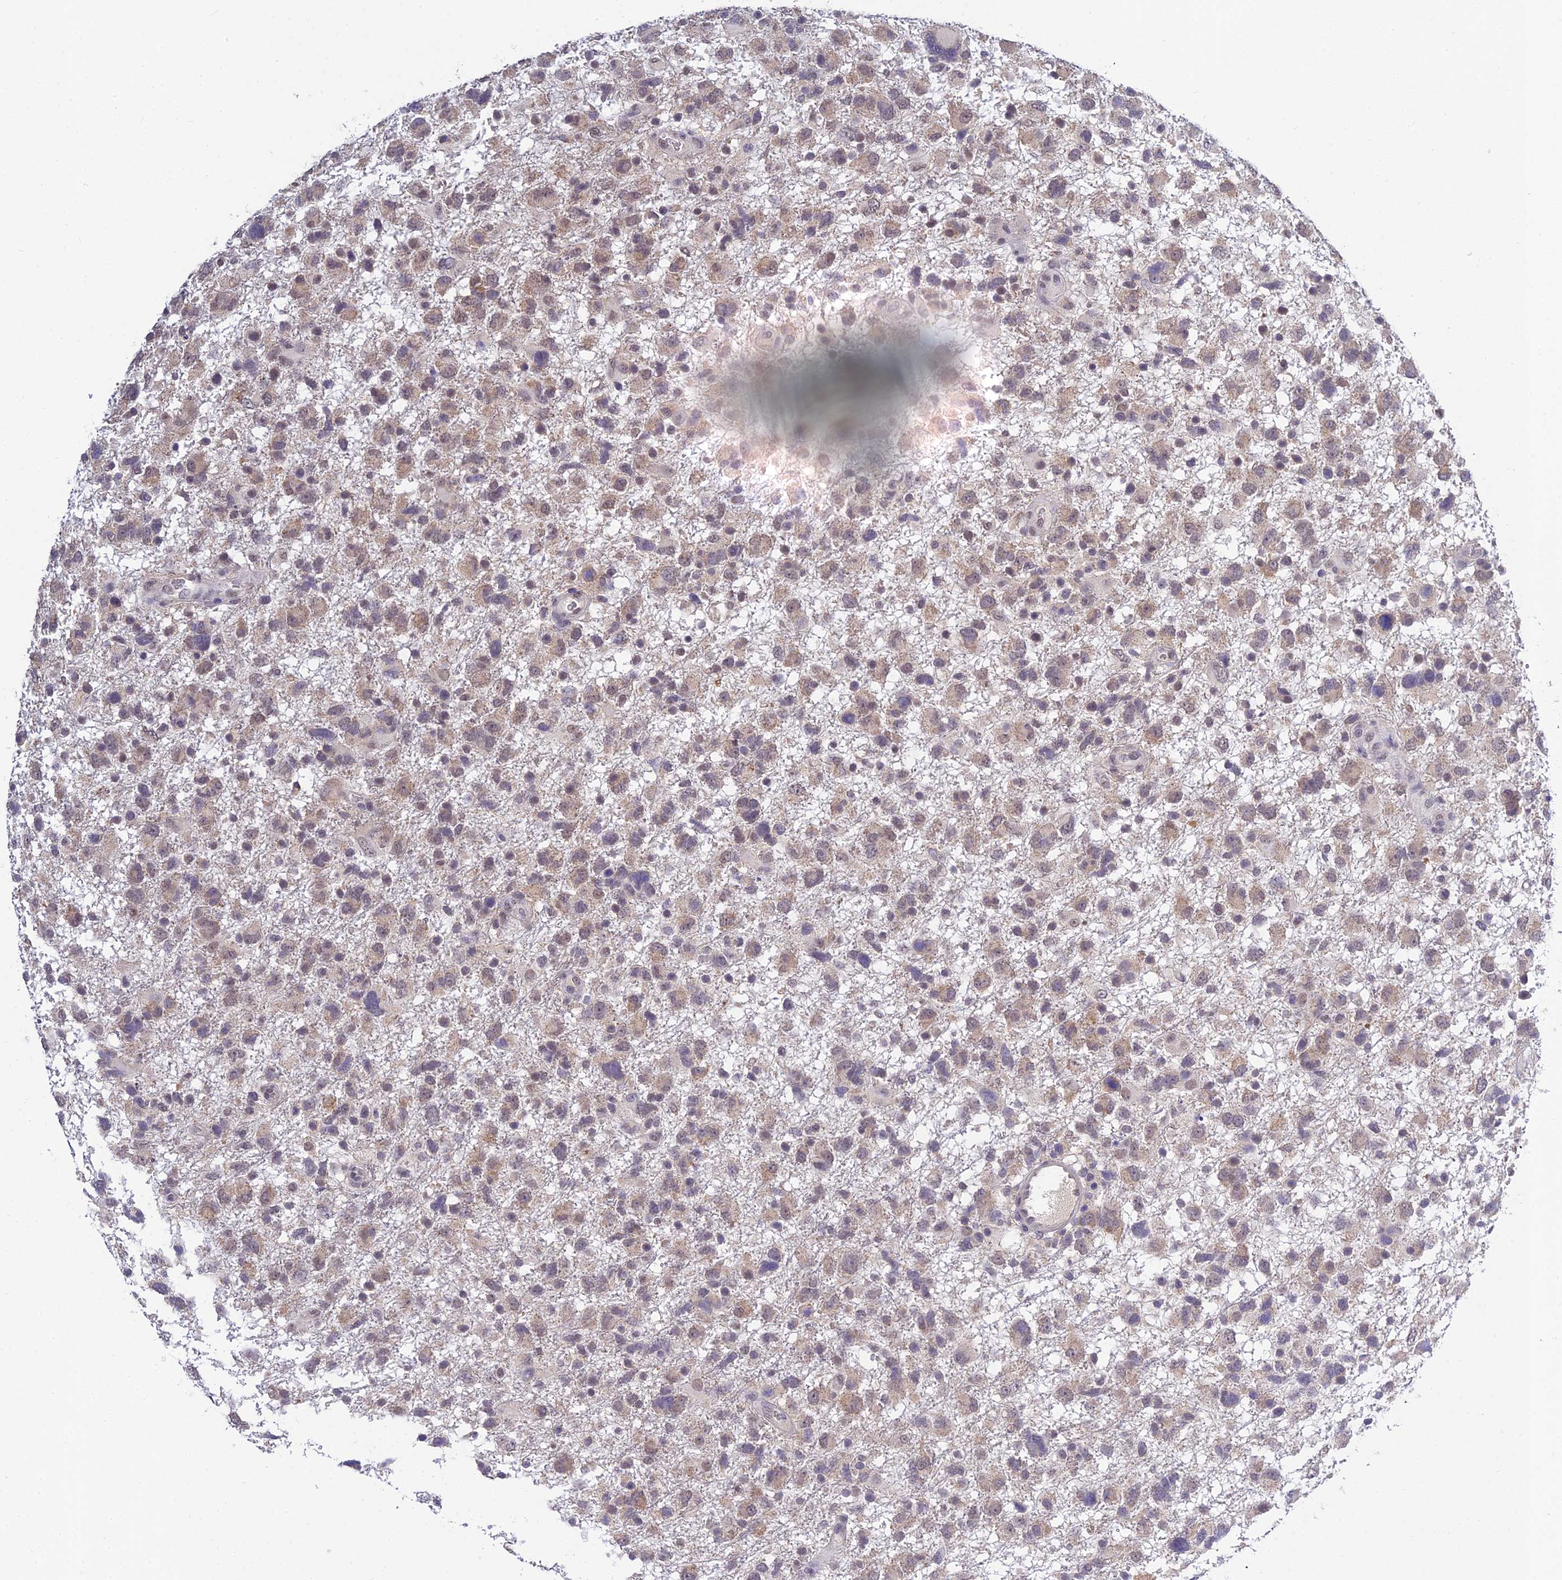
{"staining": {"intensity": "weak", "quantity": "25%-75%", "location": "cytoplasmic/membranous"}, "tissue": "glioma", "cell_type": "Tumor cells", "image_type": "cancer", "snomed": [{"axis": "morphology", "description": "Glioma, malignant, High grade"}, {"axis": "topography", "description": "Brain"}], "caption": "There is low levels of weak cytoplasmic/membranous staining in tumor cells of glioma, as demonstrated by immunohistochemical staining (brown color).", "gene": "HOXB1", "patient": {"sex": "male", "age": 61}}